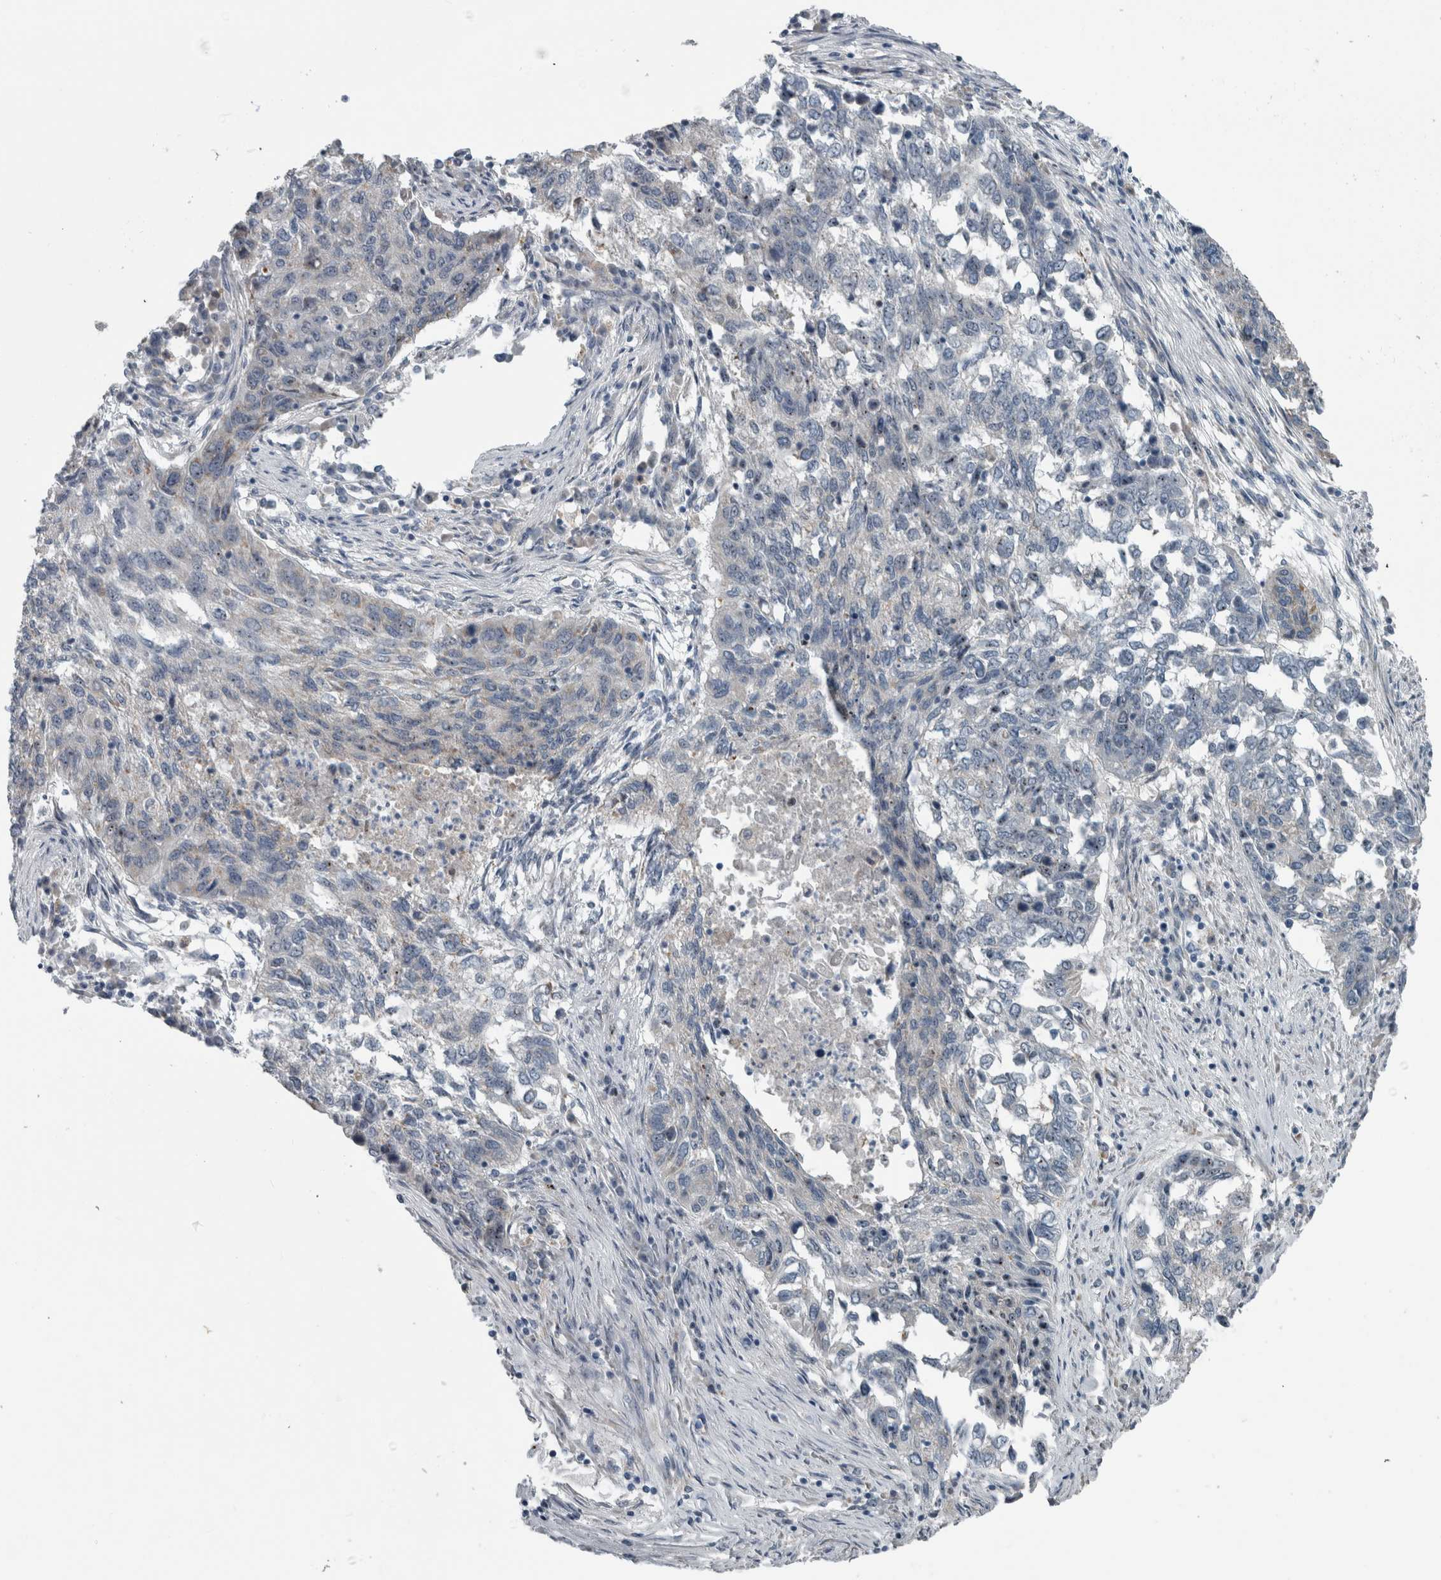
{"staining": {"intensity": "negative", "quantity": "none", "location": "none"}, "tissue": "lung cancer", "cell_type": "Tumor cells", "image_type": "cancer", "snomed": [{"axis": "morphology", "description": "Squamous cell carcinoma, NOS"}, {"axis": "topography", "description": "Lung"}], "caption": "IHC of lung squamous cell carcinoma reveals no staining in tumor cells.", "gene": "UTP6", "patient": {"sex": "female", "age": 63}}